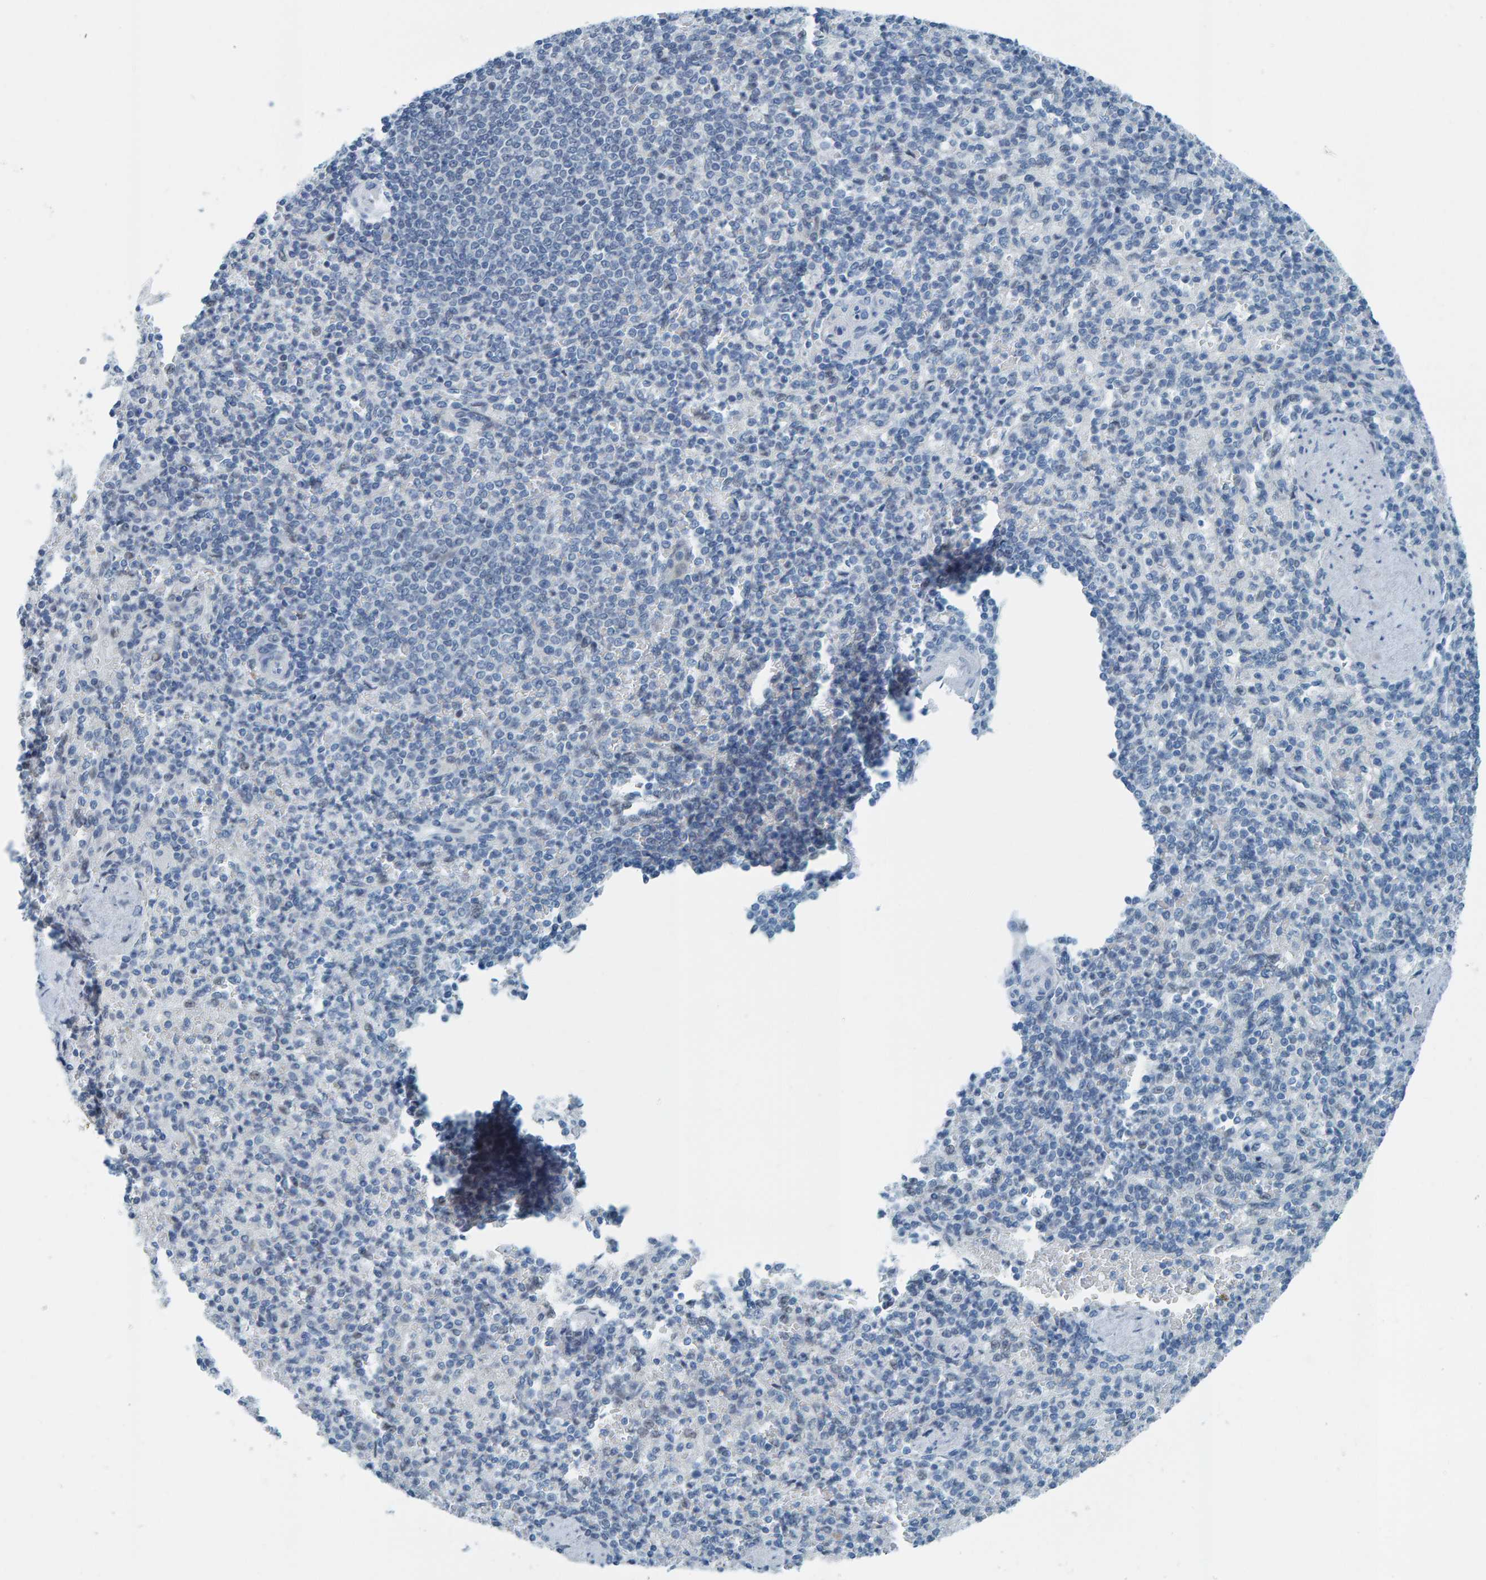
{"staining": {"intensity": "weak", "quantity": "<25%", "location": "cytoplasmic/membranous"}, "tissue": "spleen", "cell_type": "Cells in red pulp", "image_type": "normal", "snomed": [{"axis": "morphology", "description": "Normal tissue, NOS"}, {"axis": "topography", "description": "Spleen"}], "caption": "Photomicrograph shows no significant protein staining in cells in red pulp of benign spleen. (Stains: DAB (3,3'-diaminobenzidine) immunohistochemistry with hematoxylin counter stain, Microscopy: brightfield microscopy at high magnification).", "gene": "CNP", "patient": {"sex": "female", "age": 74}}